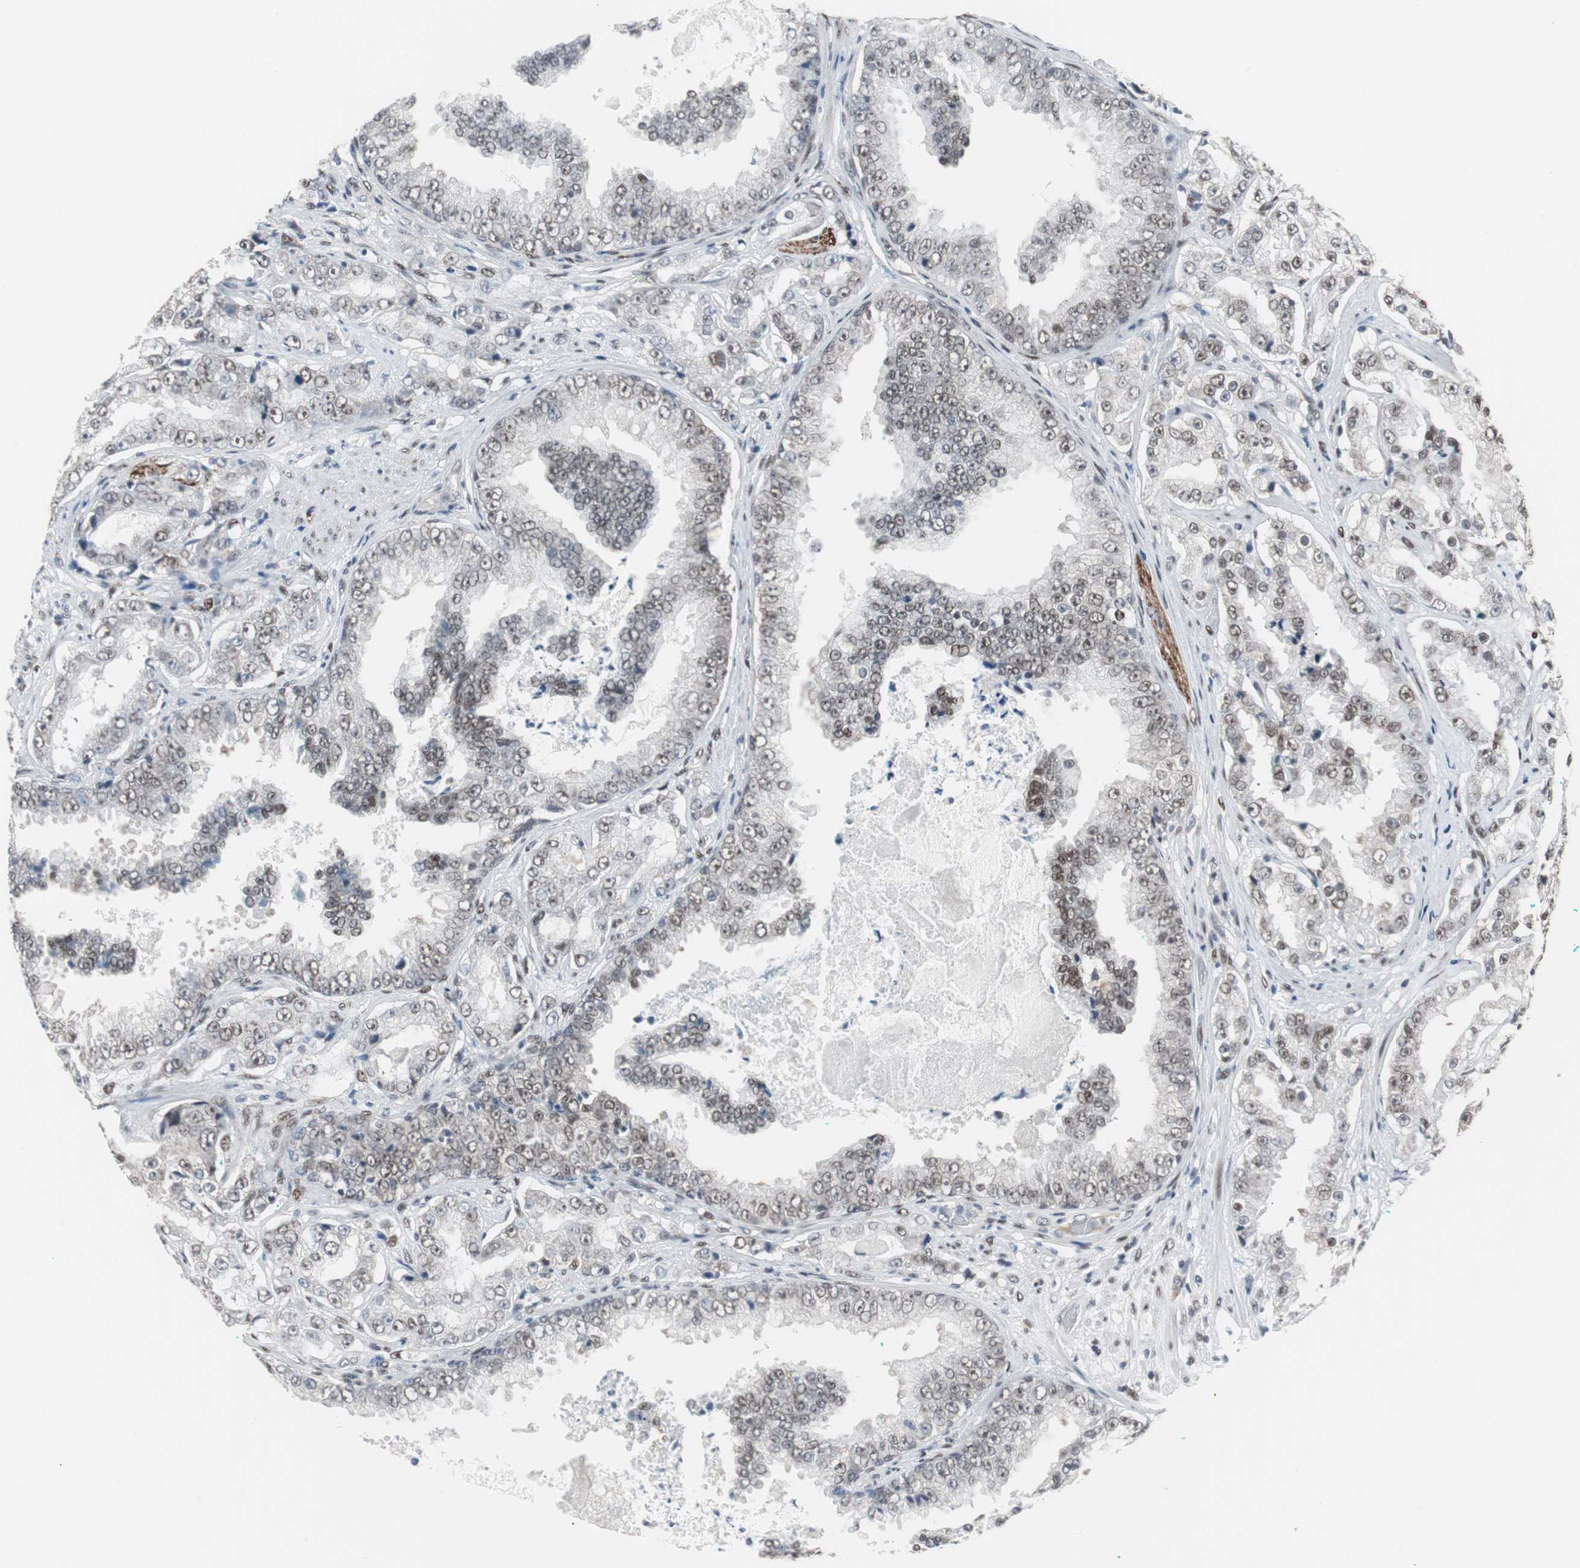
{"staining": {"intensity": "weak", "quantity": "<25%", "location": "nuclear"}, "tissue": "prostate cancer", "cell_type": "Tumor cells", "image_type": "cancer", "snomed": [{"axis": "morphology", "description": "Adenocarcinoma, High grade"}, {"axis": "topography", "description": "Prostate"}], "caption": "High magnification brightfield microscopy of prostate high-grade adenocarcinoma stained with DAB (brown) and counterstained with hematoxylin (blue): tumor cells show no significant positivity.", "gene": "ZHX2", "patient": {"sex": "male", "age": 73}}